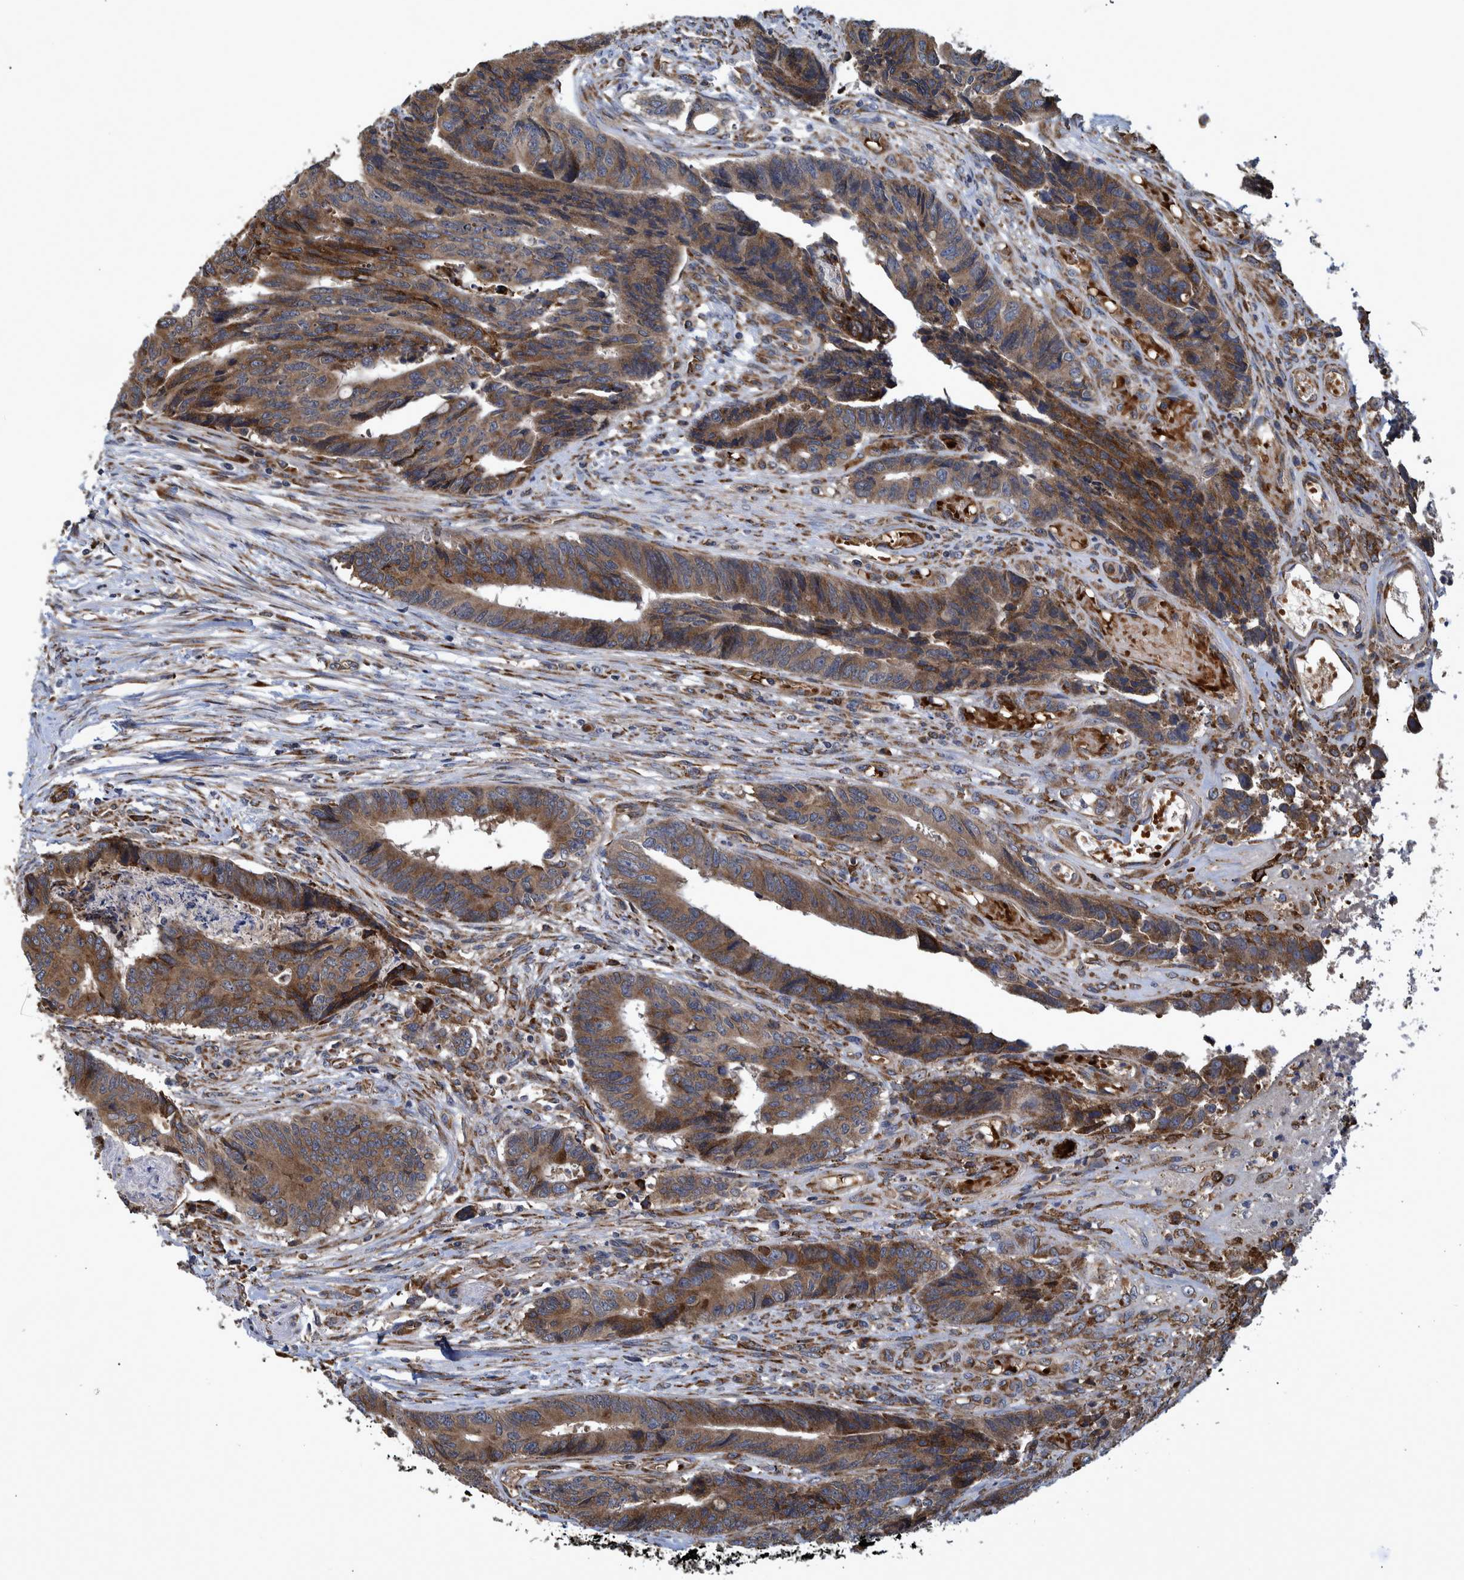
{"staining": {"intensity": "moderate", "quantity": ">75%", "location": "cytoplasmic/membranous"}, "tissue": "colorectal cancer", "cell_type": "Tumor cells", "image_type": "cancer", "snomed": [{"axis": "morphology", "description": "Adenocarcinoma, NOS"}, {"axis": "topography", "description": "Rectum"}], "caption": "A medium amount of moderate cytoplasmic/membranous positivity is appreciated in about >75% of tumor cells in adenocarcinoma (colorectal) tissue.", "gene": "SPAG5", "patient": {"sex": "male", "age": 84}}